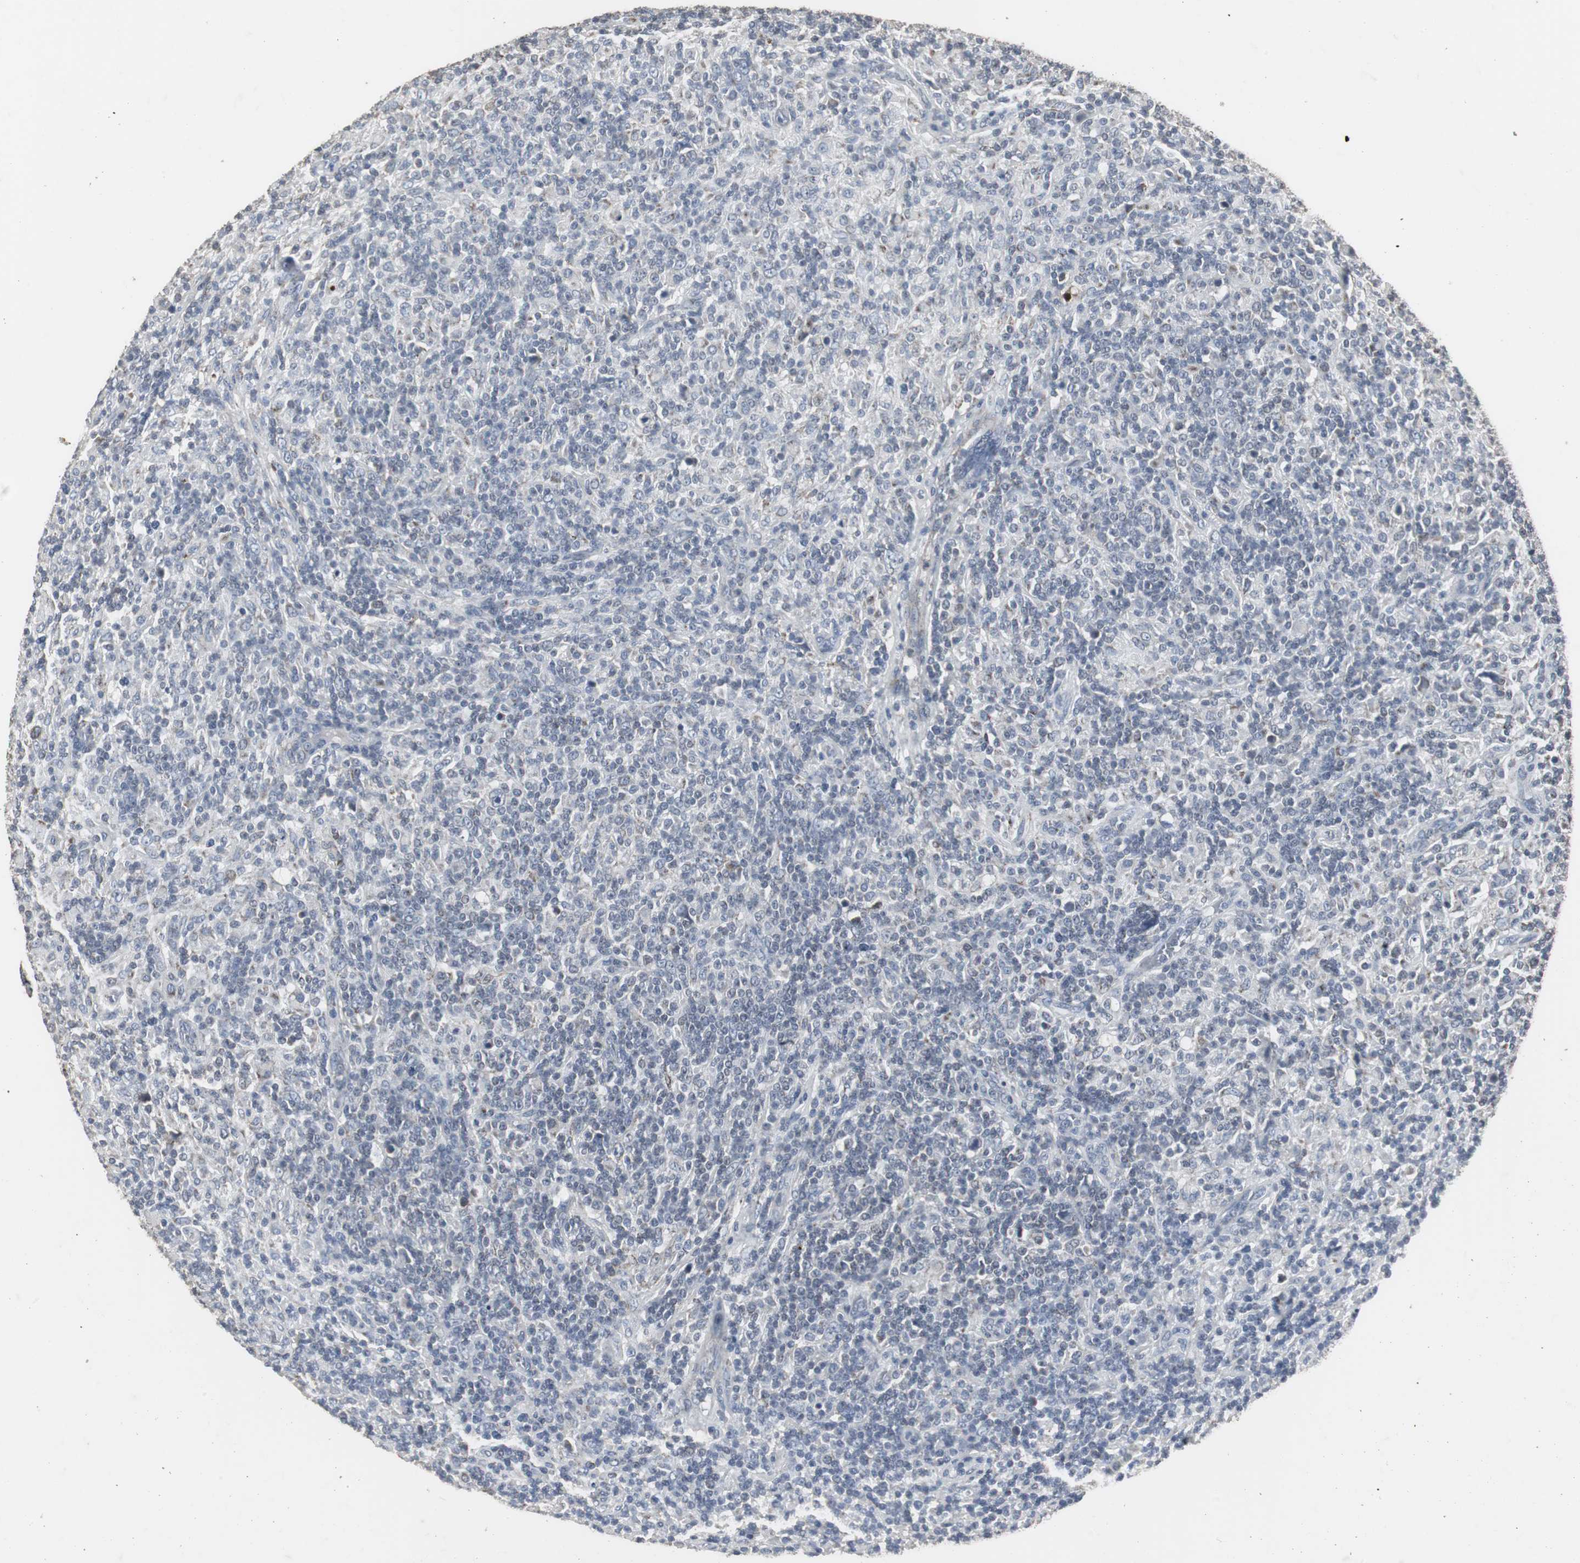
{"staining": {"intensity": "negative", "quantity": "none", "location": "none"}, "tissue": "lymphoma", "cell_type": "Tumor cells", "image_type": "cancer", "snomed": [{"axis": "morphology", "description": "Hodgkin's disease, NOS"}, {"axis": "topography", "description": "Lymph node"}], "caption": "The photomicrograph shows no significant expression in tumor cells of lymphoma. (Stains: DAB immunohistochemistry with hematoxylin counter stain, Microscopy: brightfield microscopy at high magnification).", "gene": "ACAA1", "patient": {"sex": "male", "age": 70}}